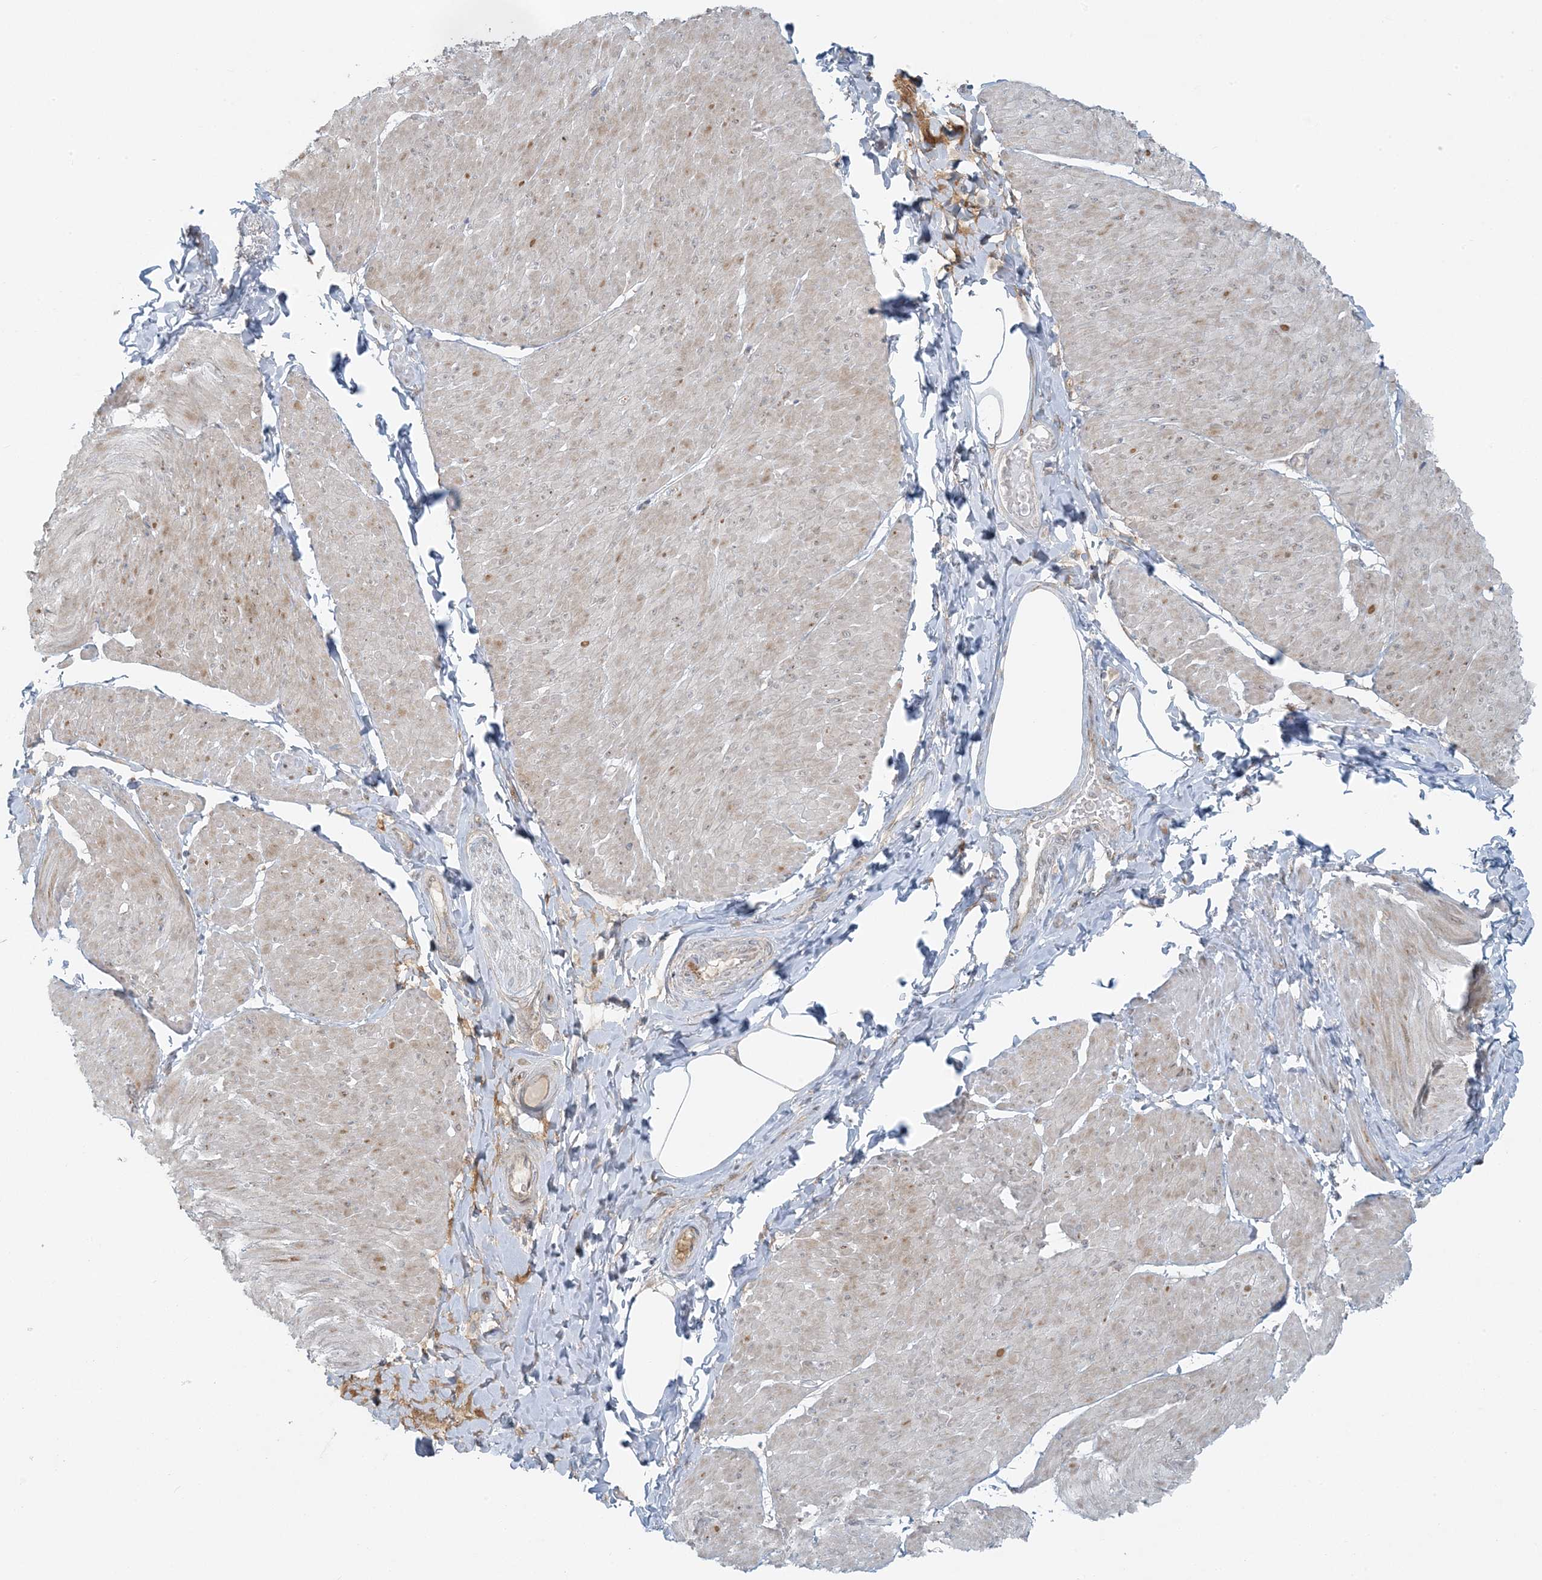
{"staining": {"intensity": "negative", "quantity": "none", "location": "none"}, "tissue": "smooth muscle", "cell_type": "Smooth muscle cells", "image_type": "normal", "snomed": [{"axis": "morphology", "description": "Urothelial carcinoma, High grade"}, {"axis": "topography", "description": "Urinary bladder"}], "caption": "Micrograph shows no significant protein staining in smooth muscle cells of normal smooth muscle.", "gene": "ZNF263", "patient": {"sex": "male", "age": 46}}